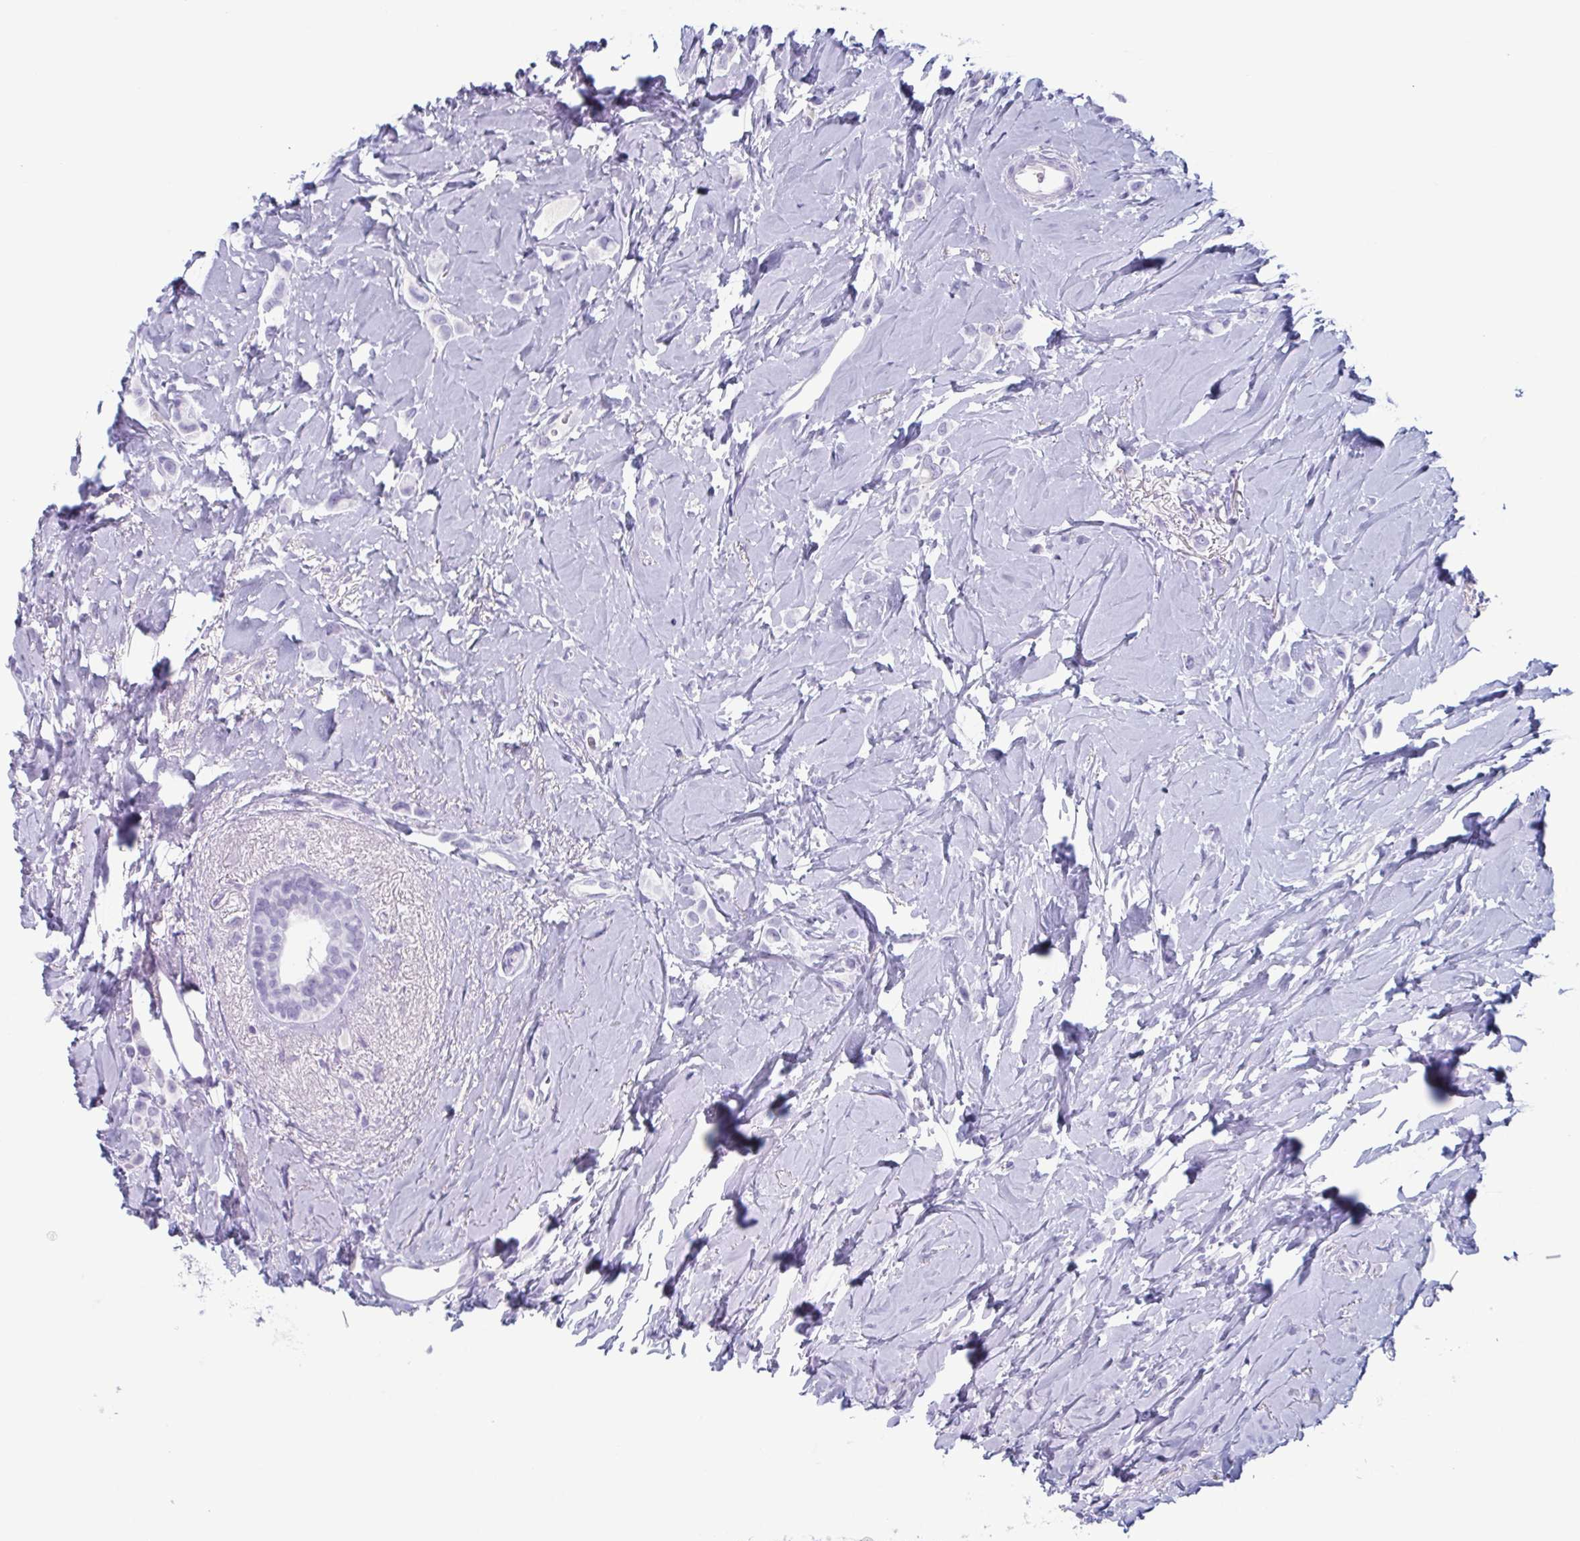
{"staining": {"intensity": "negative", "quantity": "none", "location": "none"}, "tissue": "breast cancer", "cell_type": "Tumor cells", "image_type": "cancer", "snomed": [{"axis": "morphology", "description": "Lobular carcinoma"}, {"axis": "topography", "description": "Breast"}], "caption": "This is a micrograph of immunohistochemistry (IHC) staining of breast cancer, which shows no expression in tumor cells.", "gene": "ENKUR", "patient": {"sex": "female", "age": 66}}